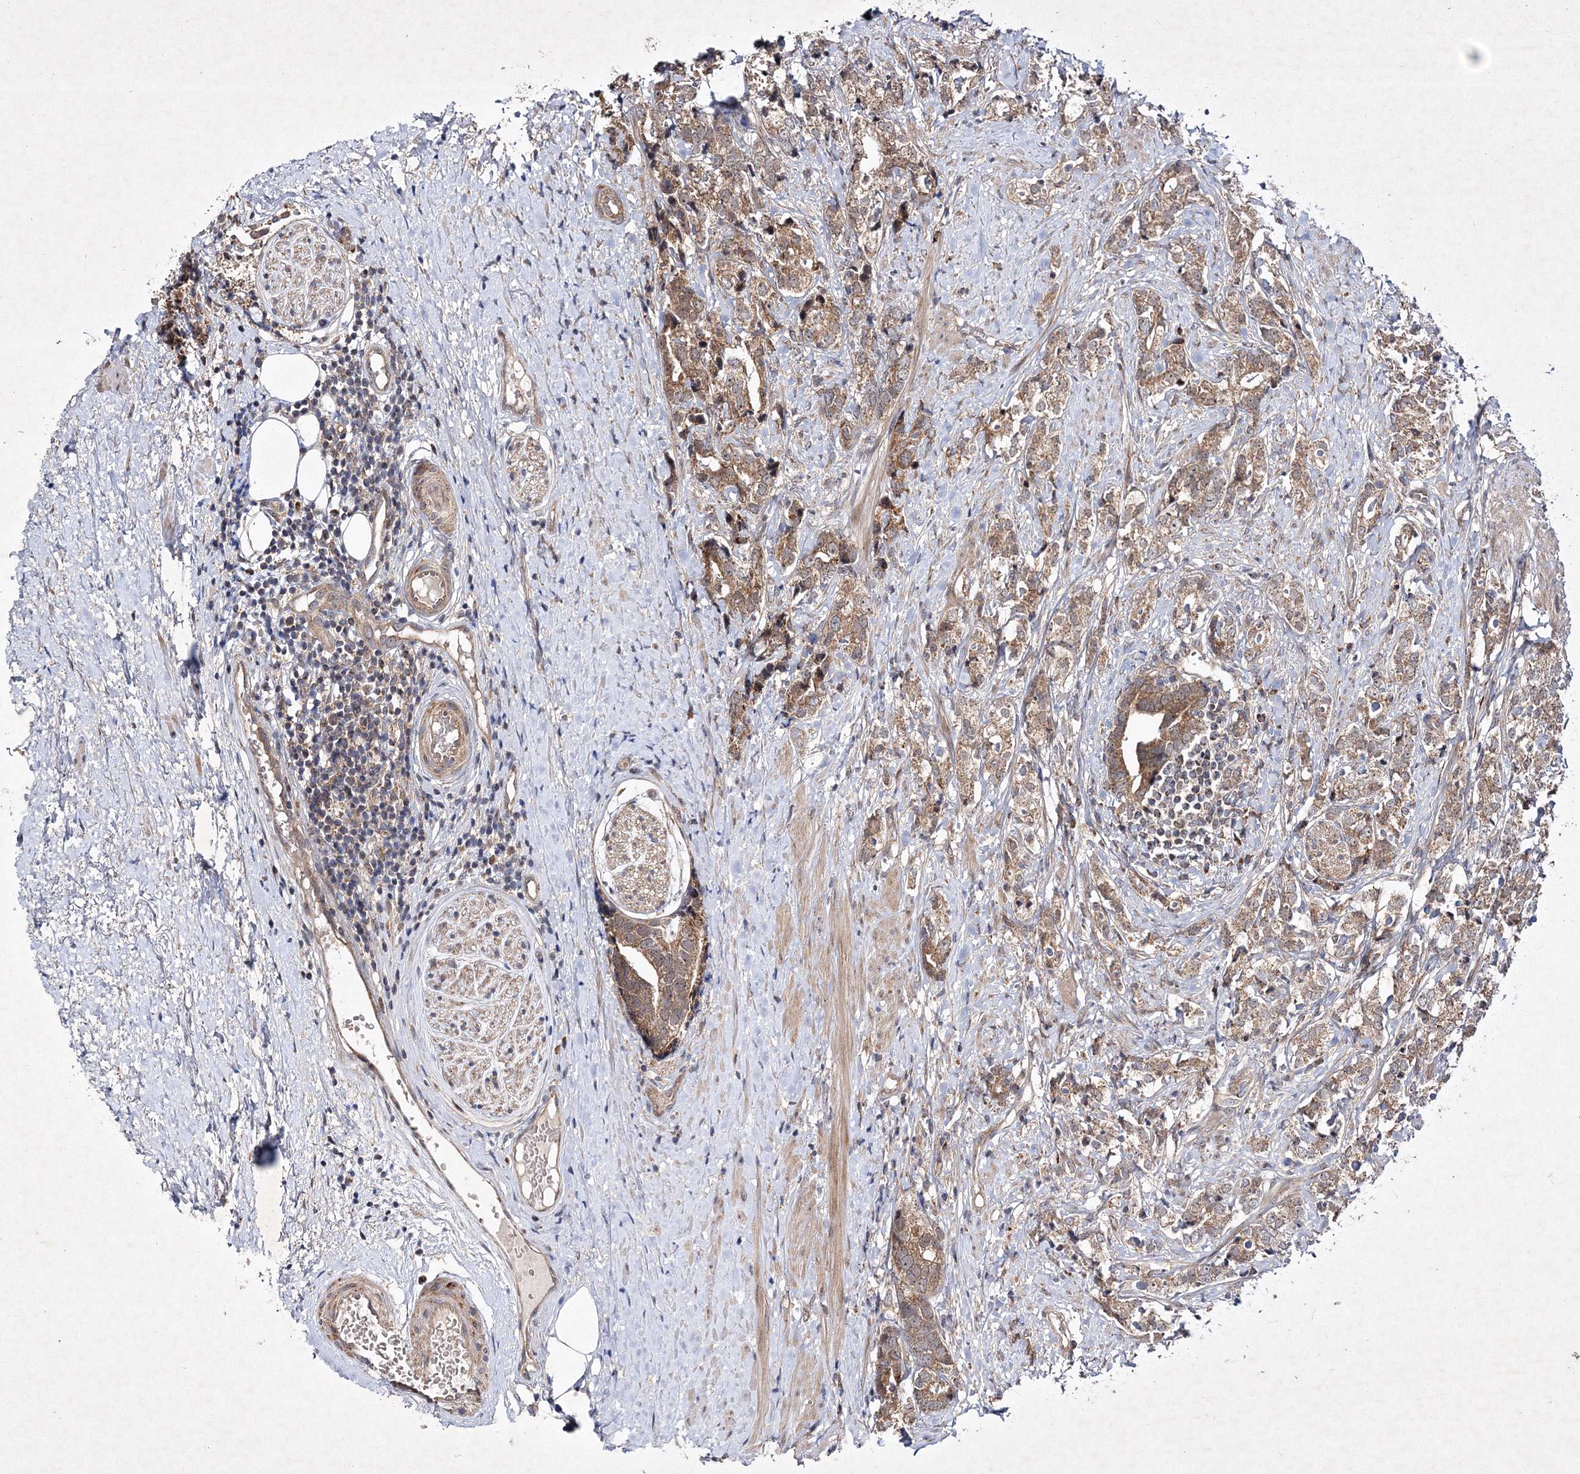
{"staining": {"intensity": "moderate", "quantity": ">75%", "location": "cytoplasmic/membranous"}, "tissue": "prostate cancer", "cell_type": "Tumor cells", "image_type": "cancer", "snomed": [{"axis": "morphology", "description": "Adenocarcinoma, High grade"}, {"axis": "topography", "description": "Prostate"}], "caption": "Tumor cells show moderate cytoplasmic/membranous staining in approximately >75% of cells in prostate cancer. (IHC, brightfield microscopy, high magnification).", "gene": "SCRN3", "patient": {"sex": "male", "age": 69}}